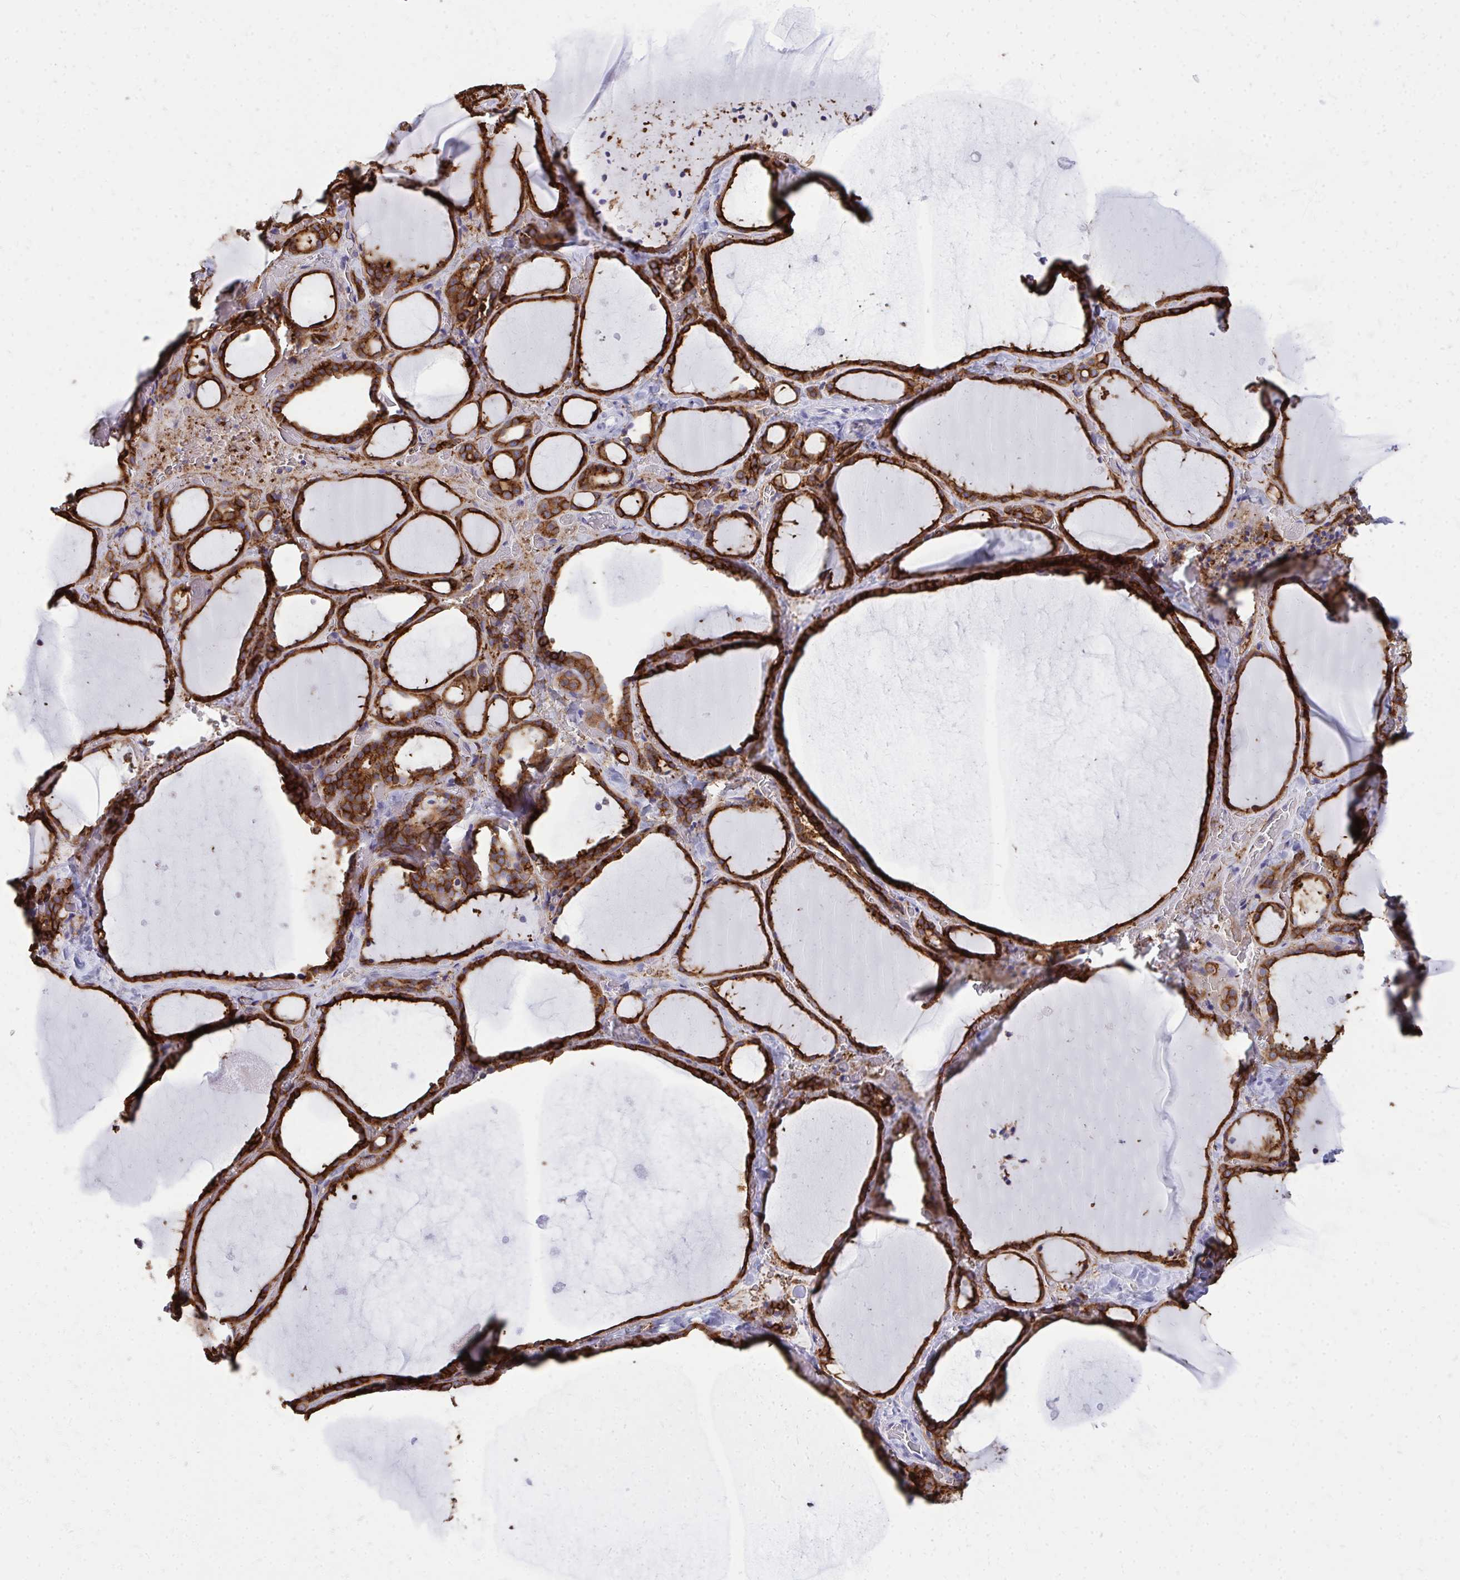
{"staining": {"intensity": "strong", "quantity": ">75%", "location": "cytoplasmic/membranous"}, "tissue": "thyroid gland", "cell_type": "Glandular cells", "image_type": "normal", "snomed": [{"axis": "morphology", "description": "Normal tissue, NOS"}, {"axis": "topography", "description": "Thyroid gland"}], "caption": "Immunohistochemical staining of normal thyroid gland displays strong cytoplasmic/membranous protein expression in approximately >75% of glandular cells. (brown staining indicates protein expression, while blue staining denotes nuclei).", "gene": "MARCKSL1", "patient": {"sex": "female", "age": 36}}